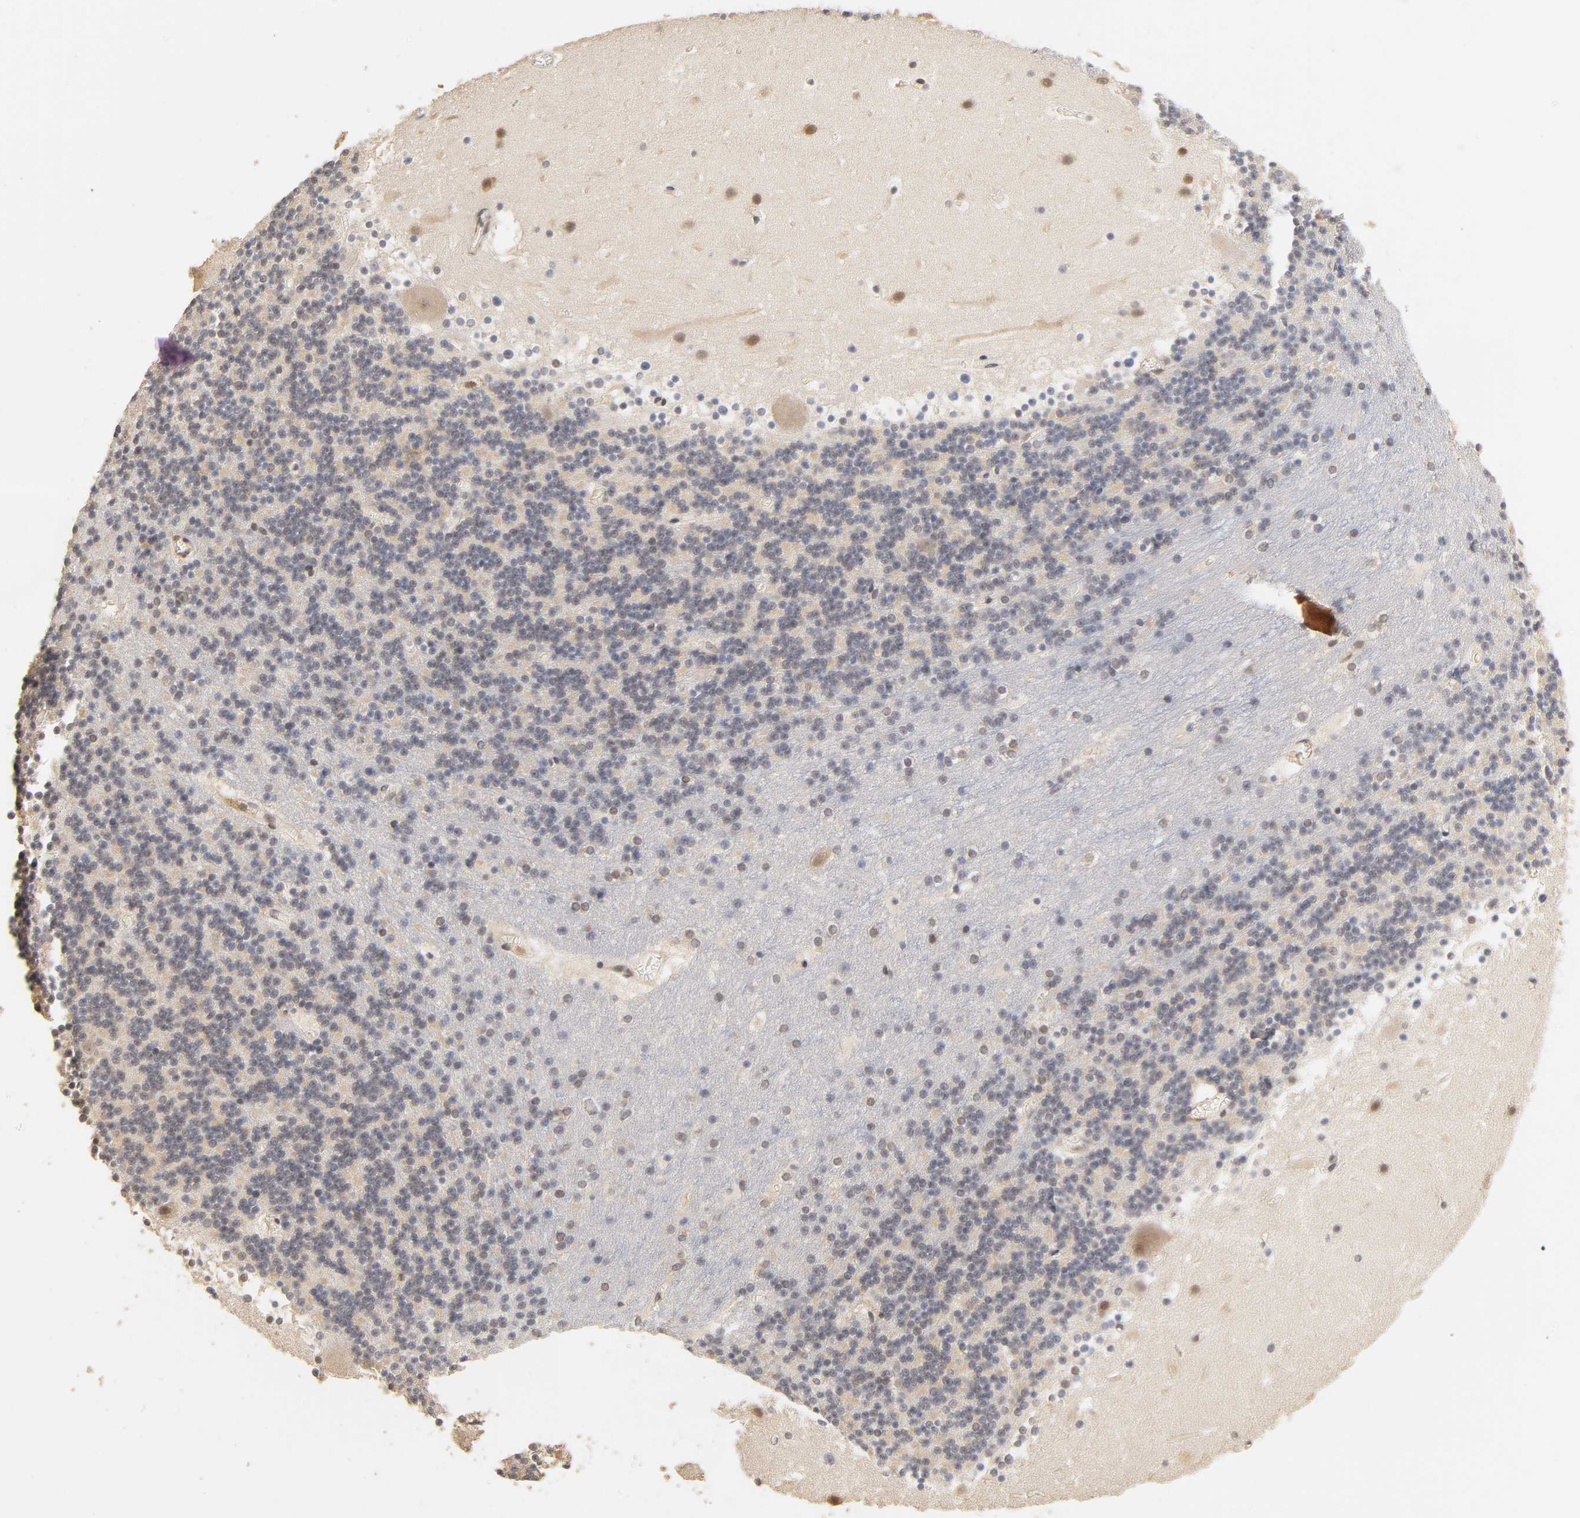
{"staining": {"intensity": "weak", "quantity": "<25%", "location": "cytoplasmic/membranous"}, "tissue": "cerebellum", "cell_type": "Cells in granular layer", "image_type": "normal", "snomed": [{"axis": "morphology", "description": "Normal tissue, NOS"}, {"axis": "topography", "description": "Cerebellum"}], "caption": "A histopathology image of cerebellum stained for a protein shows no brown staining in cells in granular layer. (DAB immunohistochemistry (IHC), high magnification).", "gene": "LAMB1", "patient": {"sex": "male", "age": 45}}